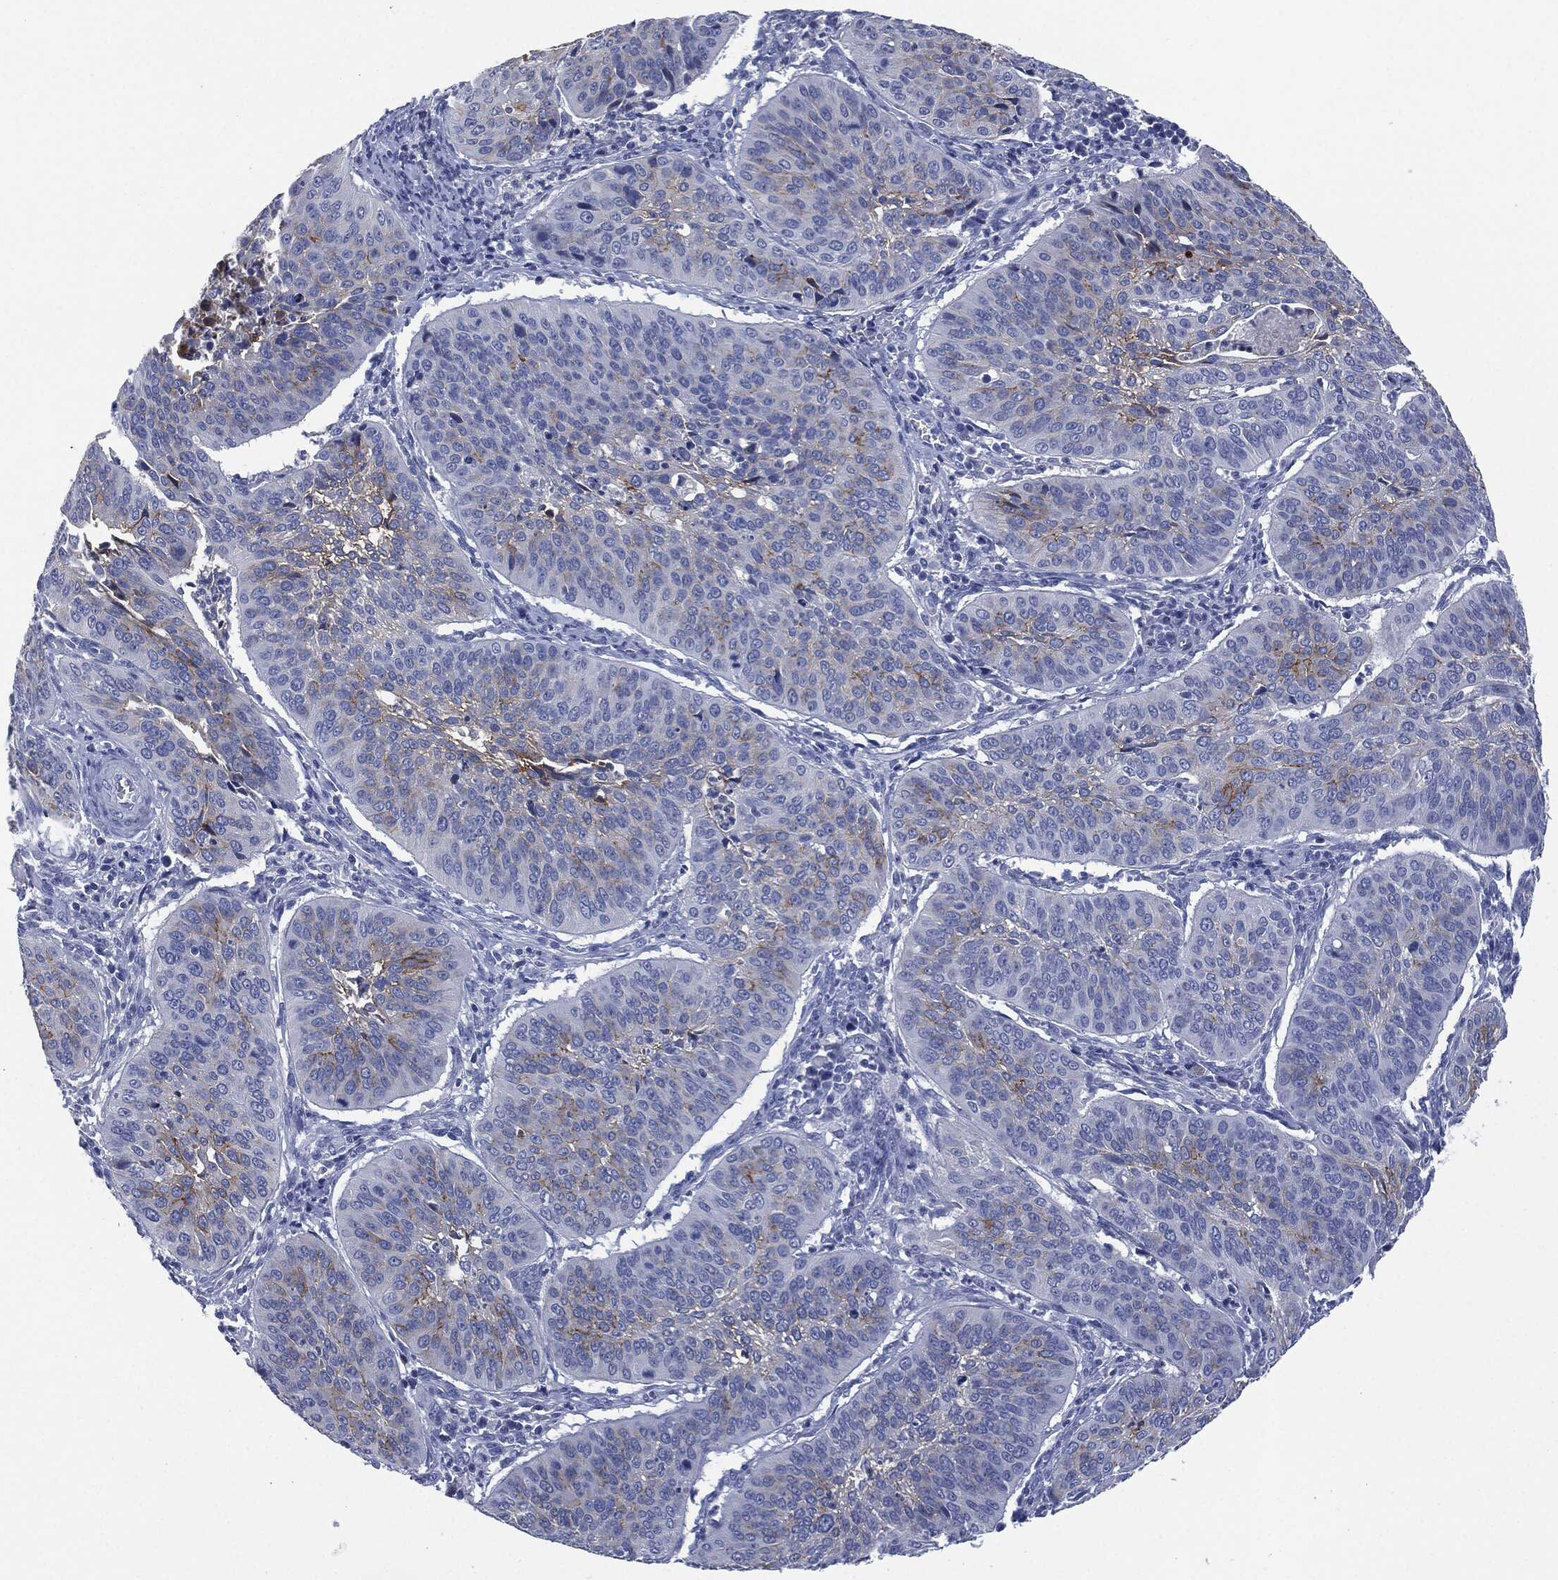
{"staining": {"intensity": "moderate", "quantity": "<25%", "location": "cytoplasmic/membranous"}, "tissue": "cervical cancer", "cell_type": "Tumor cells", "image_type": "cancer", "snomed": [{"axis": "morphology", "description": "Normal tissue, NOS"}, {"axis": "morphology", "description": "Squamous cell carcinoma, NOS"}, {"axis": "topography", "description": "Cervix"}], "caption": "Cervical squamous cell carcinoma tissue displays moderate cytoplasmic/membranous positivity in approximately <25% of tumor cells, visualized by immunohistochemistry.", "gene": "MUC16", "patient": {"sex": "female", "age": 39}}